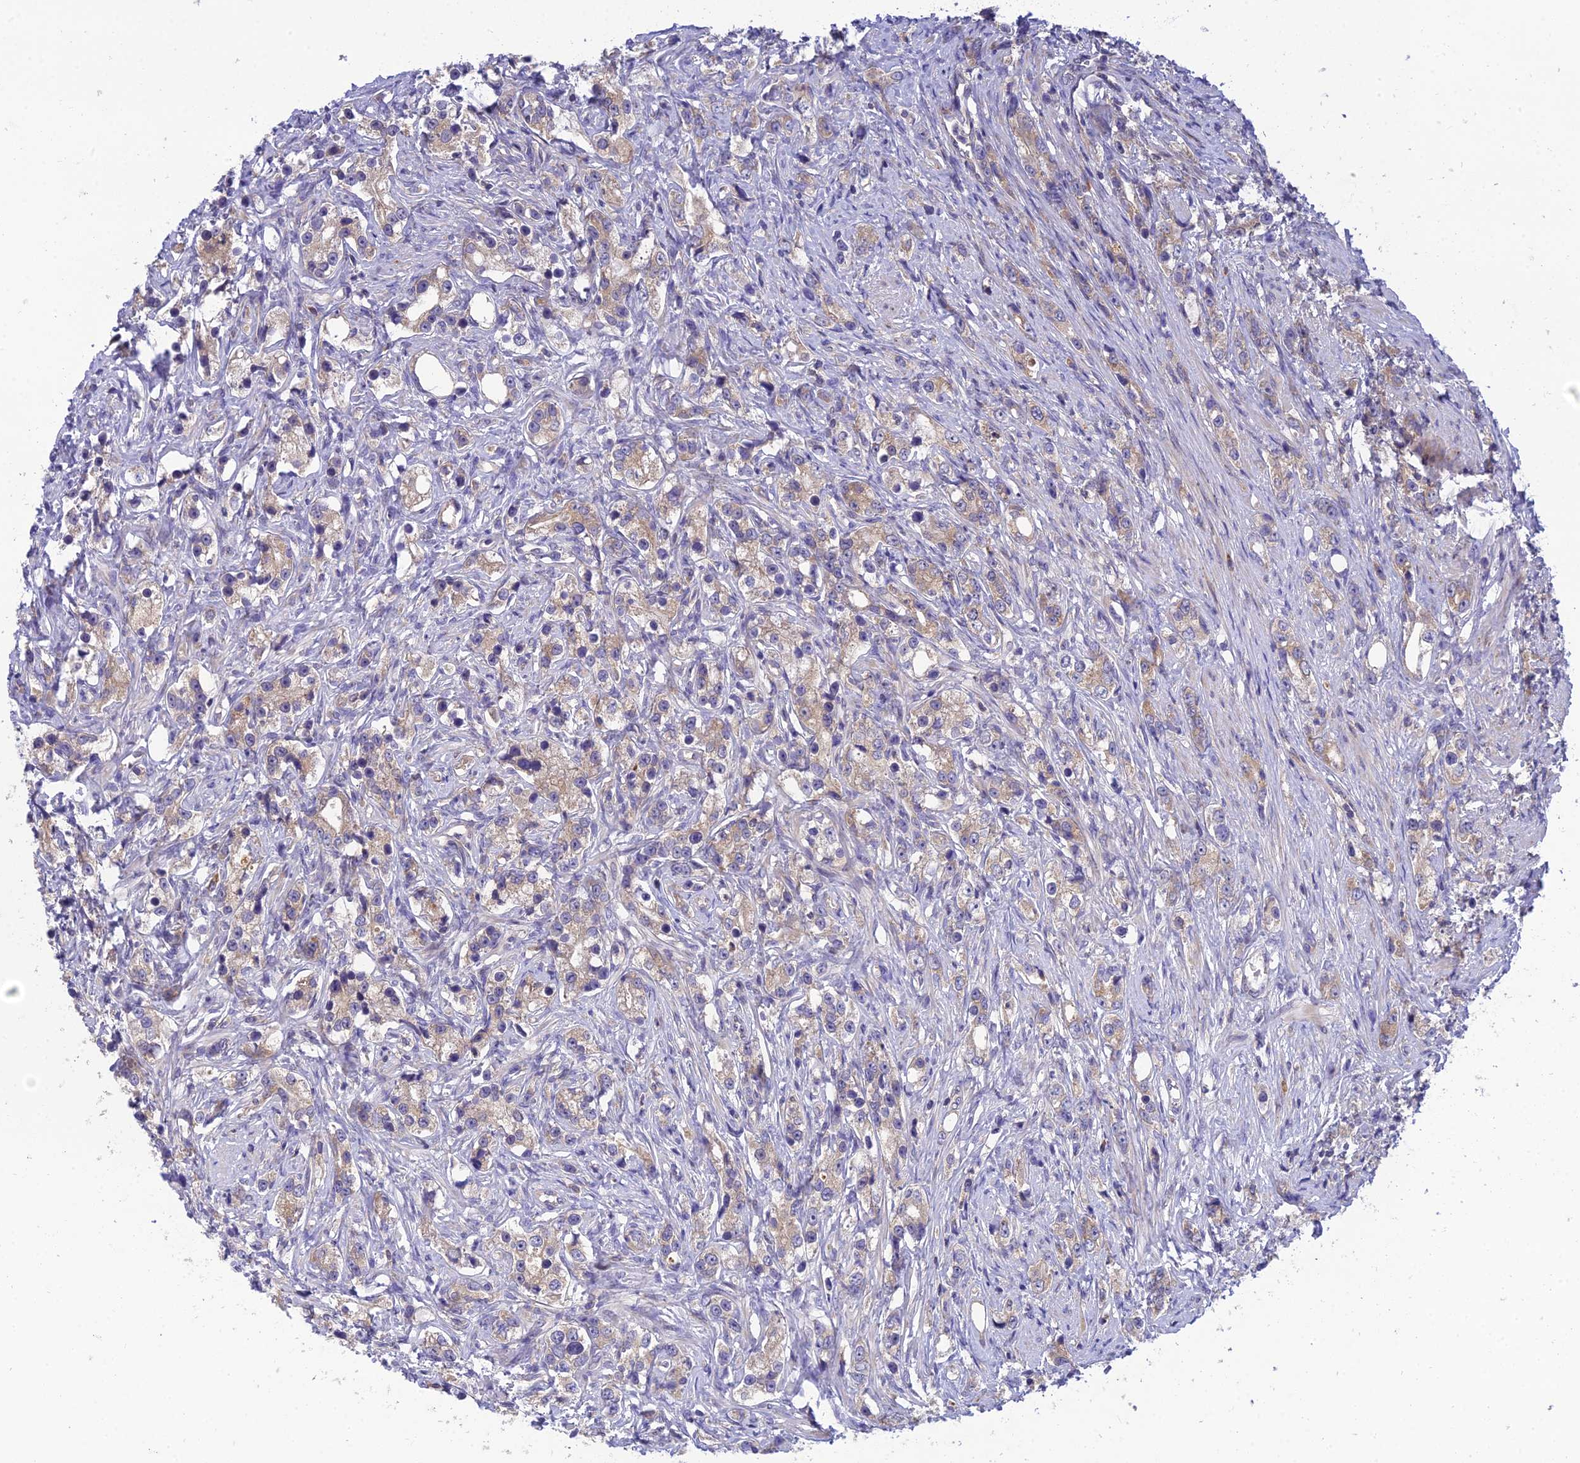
{"staining": {"intensity": "weak", "quantity": "25%-75%", "location": "cytoplasmic/membranous"}, "tissue": "prostate cancer", "cell_type": "Tumor cells", "image_type": "cancer", "snomed": [{"axis": "morphology", "description": "Adenocarcinoma, High grade"}, {"axis": "topography", "description": "Prostate"}], "caption": "DAB immunohistochemical staining of prostate cancer exhibits weak cytoplasmic/membranous protein expression in approximately 25%-75% of tumor cells. (DAB IHC with brightfield microscopy, high magnification).", "gene": "CLCN7", "patient": {"sex": "male", "age": 63}}